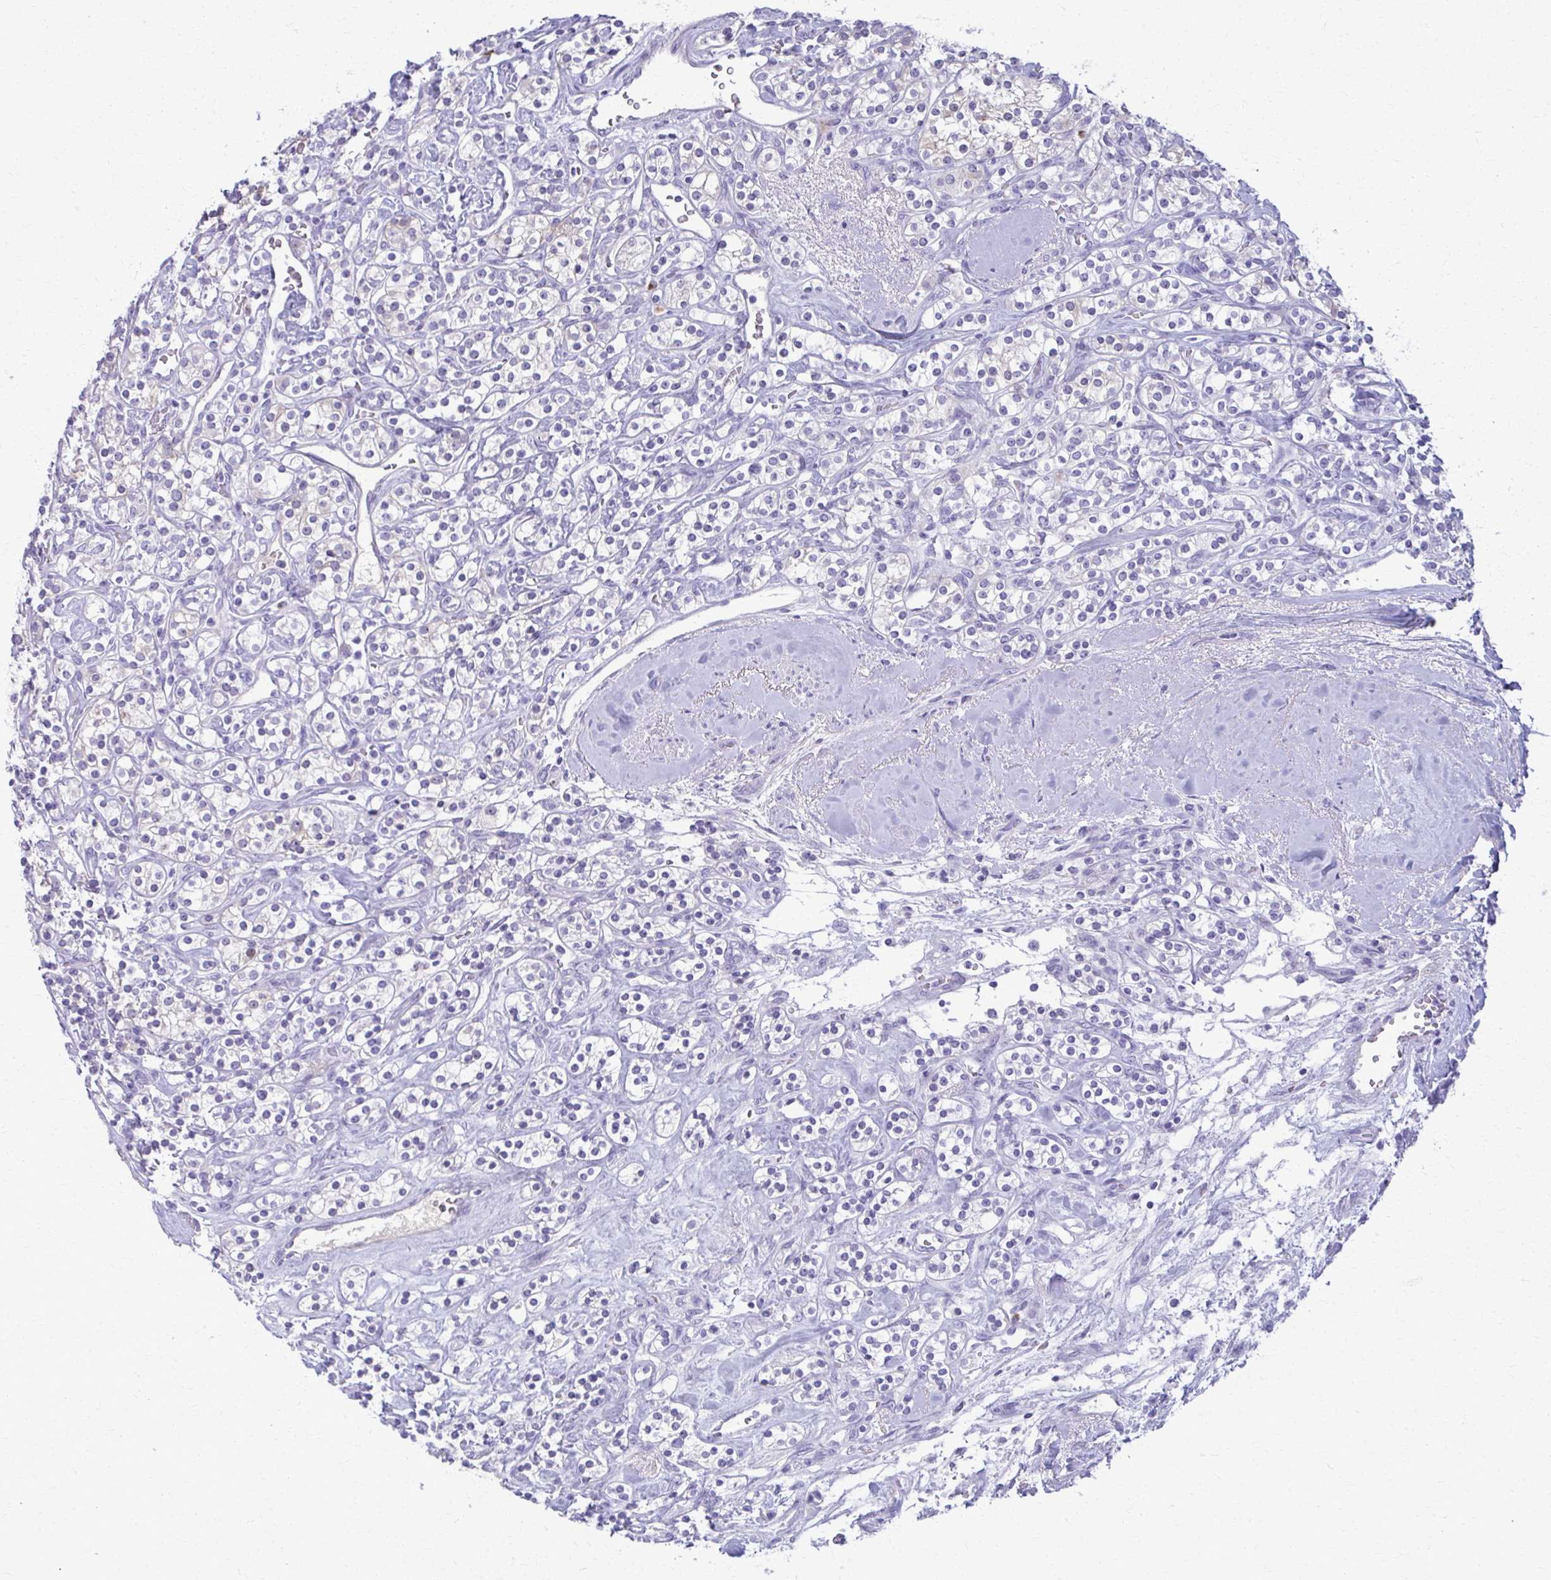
{"staining": {"intensity": "negative", "quantity": "none", "location": "none"}, "tissue": "renal cancer", "cell_type": "Tumor cells", "image_type": "cancer", "snomed": [{"axis": "morphology", "description": "Adenocarcinoma, NOS"}, {"axis": "topography", "description": "Kidney"}], "caption": "The image demonstrates no staining of tumor cells in renal cancer.", "gene": "OR4M1", "patient": {"sex": "male", "age": 77}}